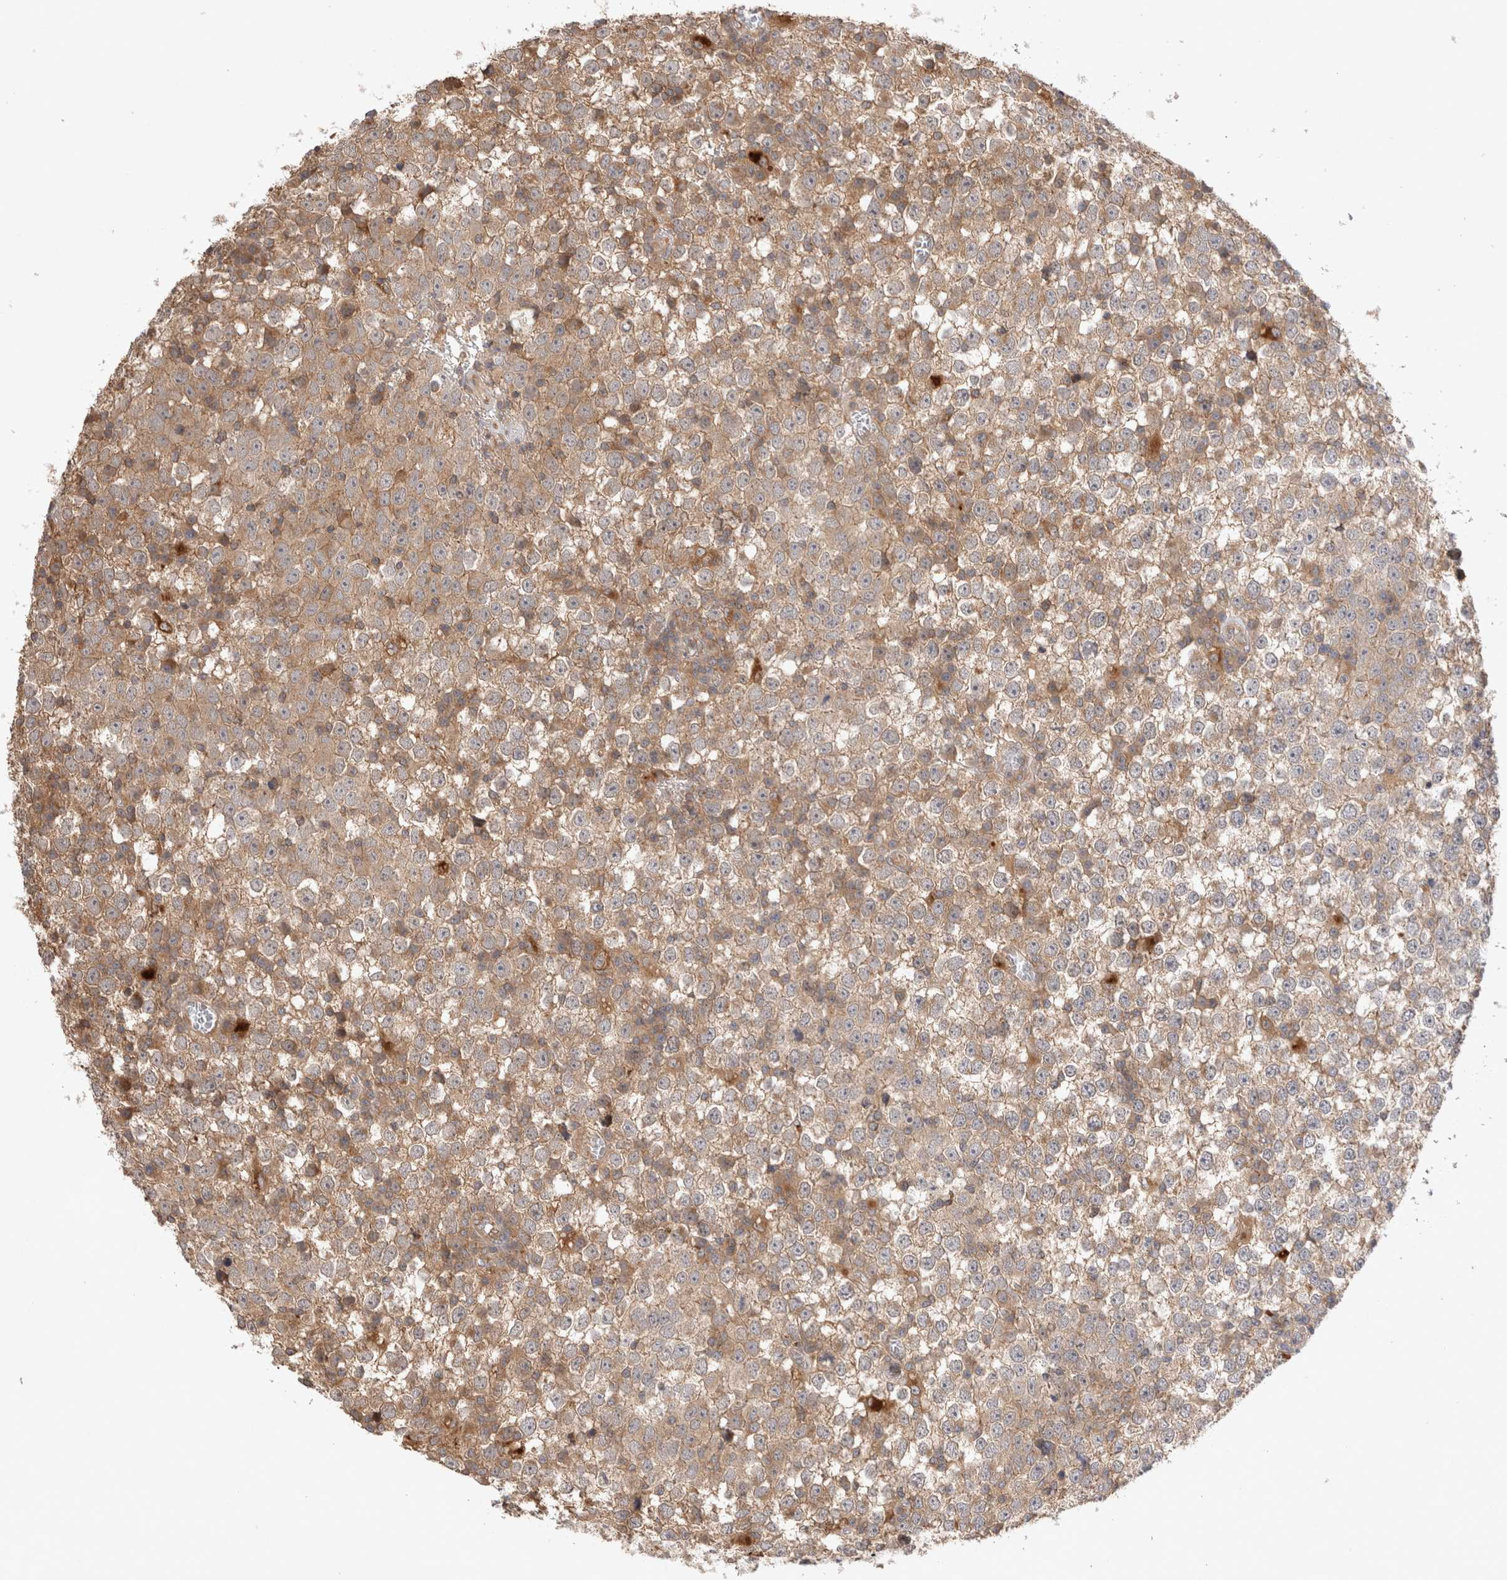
{"staining": {"intensity": "weak", "quantity": ">75%", "location": "cytoplasmic/membranous"}, "tissue": "testis cancer", "cell_type": "Tumor cells", "image_type": "cancer", "snomed": [{"axis": "morphology", "description": "Seminoma, NOS"}, {"axis": "topography", "description": "Testis"}], "caption": "Human testis cancer stained with a protein marker demonstrates weak staining in tumor cells.", "gene": "VPS28", "patient": {"sex": "male", "age": 65}}